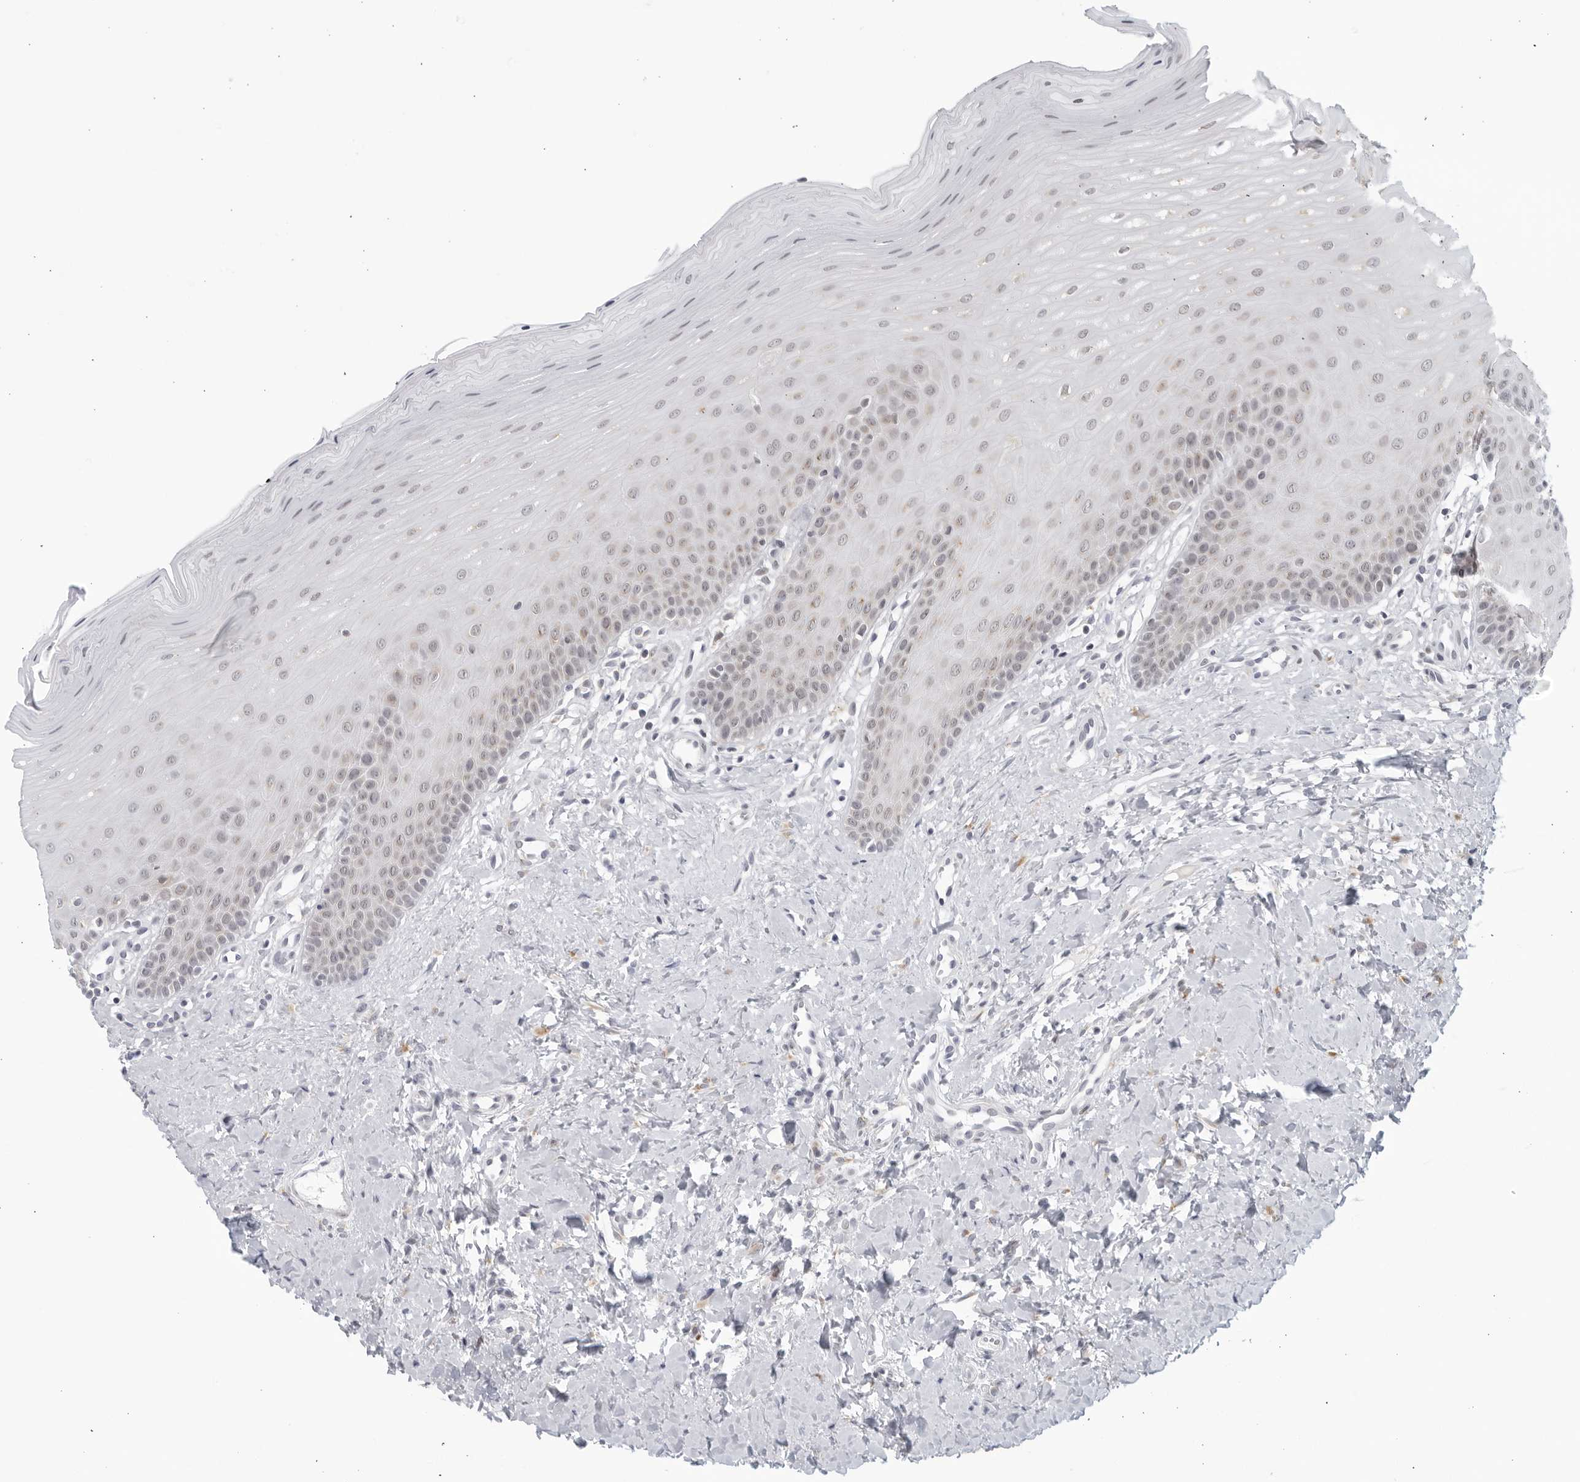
{"staining": {"intensity": "weak", "quantity": "<25%", "location": "cytoplasmic/membranous,nuclear"}, "tissue": "oral mucosa", "cell_type": "Squamous epithelial cells", "image_type": "normal", "snomed": [{"axis": "morphology", "description": "Normal tissue, NOS"}, {"axis": "topography", "description": "Oral tissue"}], "caption": "A photomicrograph of oral mucosa stained for a protein demonstrates no brown staining in squamous epithelial cells. The staining is performed using DAB brown chromogen with nuclei counter-stained in using hematoxylin.", "gene": "WDTC1", "patient": {"sex": "female", "age": 39}}